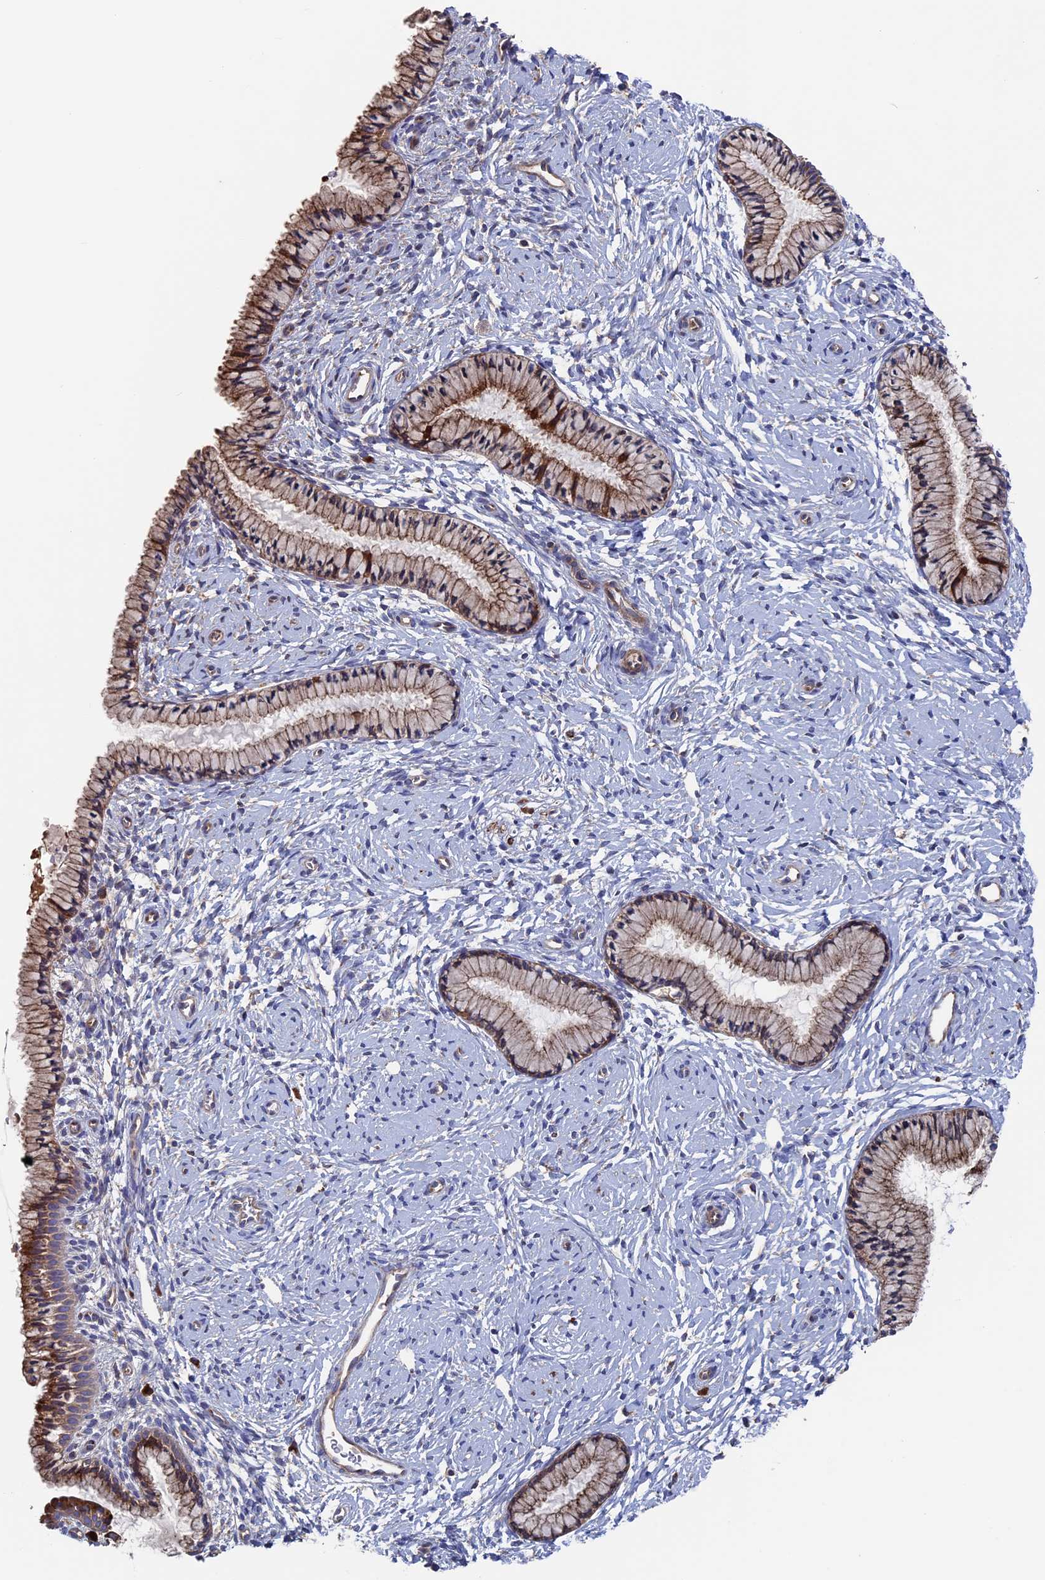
{"staining": {"intensity": "strong", "quantity": "25%-75%", "location": "cytoplasmic/membranous"}, "tissue": "cervix", "cell_type": "Glandular cells", "image_type": "normal", "snomed": [{"axis": "morphology", "description": "Normal tissue, NOS"}, {"axis": "topography", "description": "Cervix"}], "caption": "The immunohistochemical stain highlights strong cytoplasmic/membranous staining in glandular cells of benign cervix.", "gene": "DNAJC3", "patient": {"sex": "female", "age": 33}}